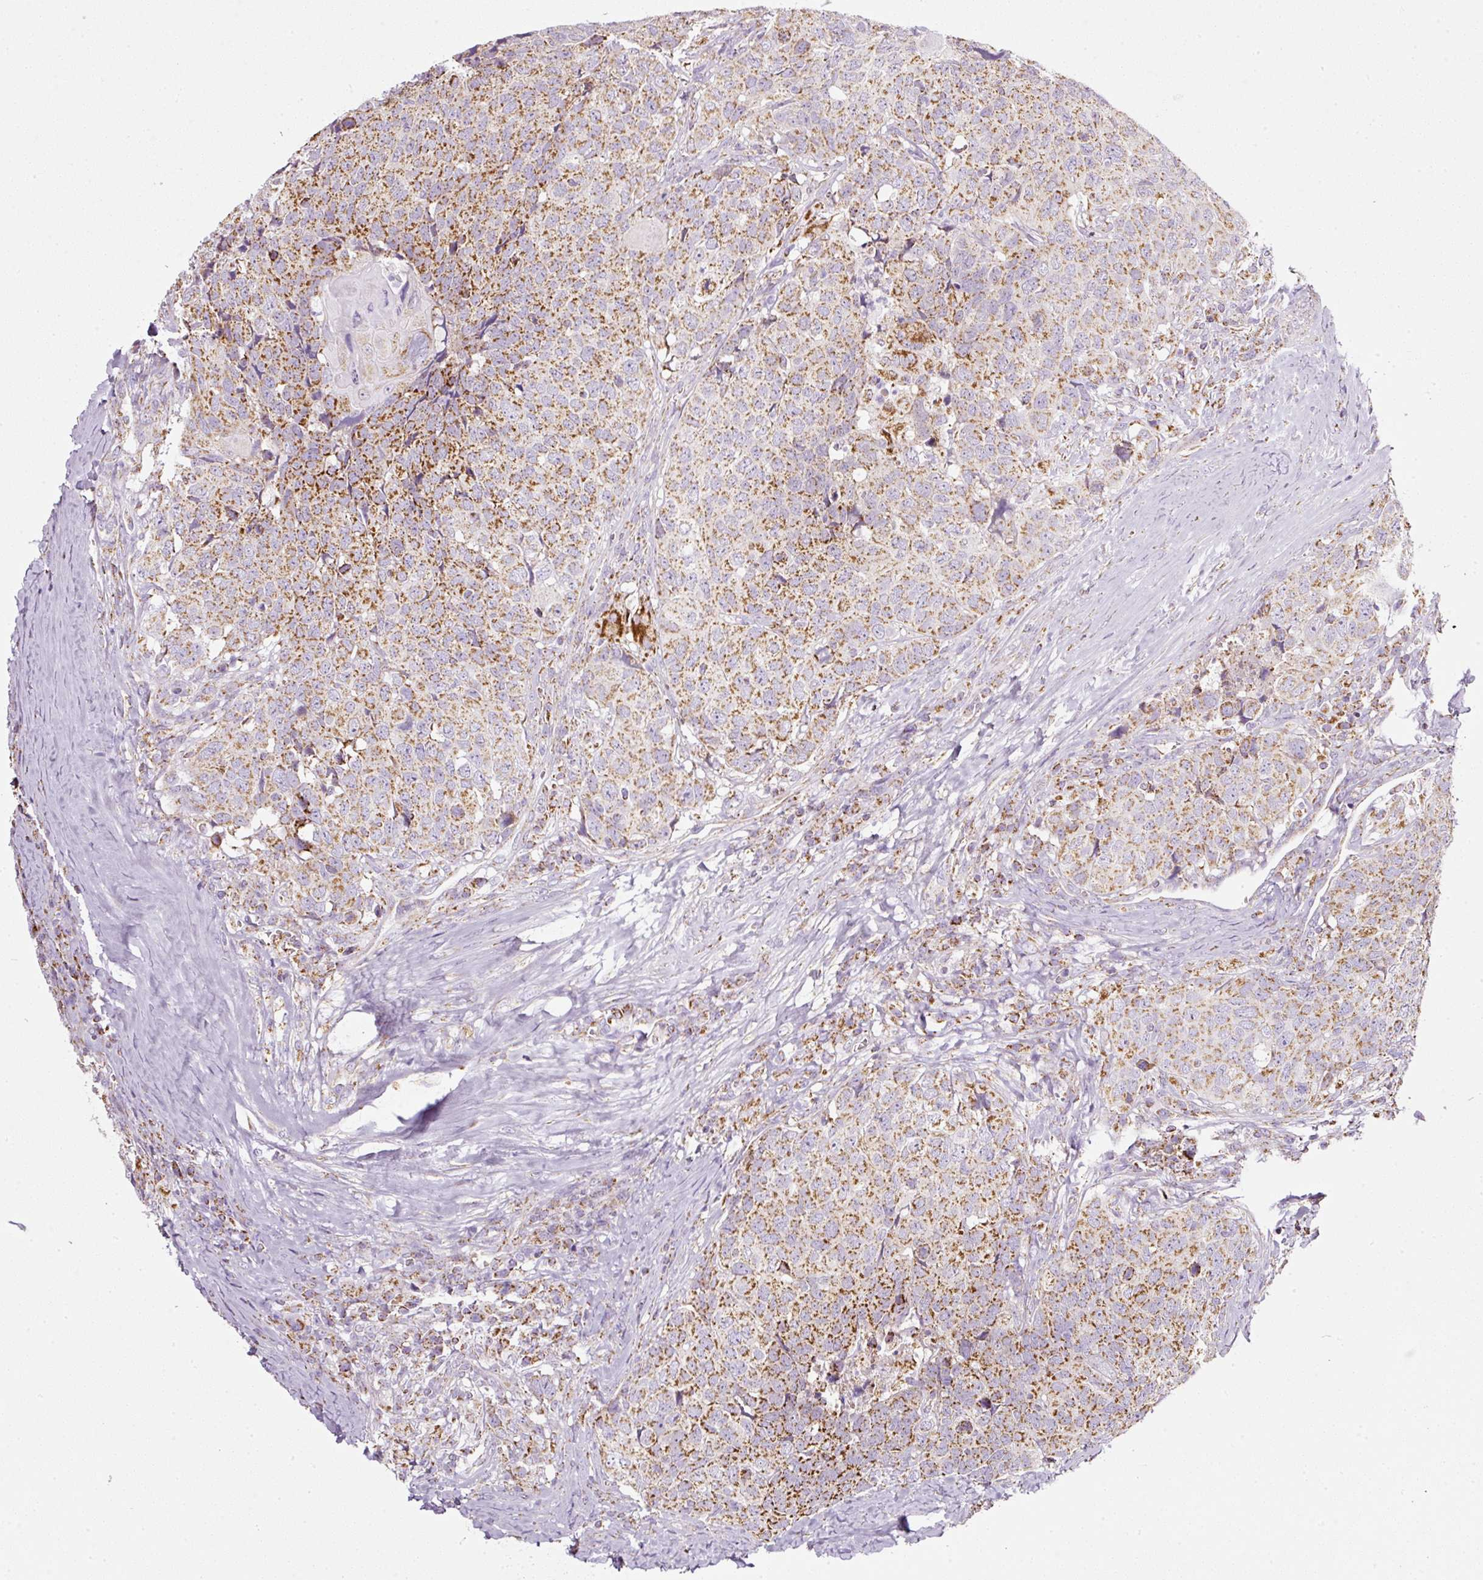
{"staining": {"intensity": "moderate", "quantity": ">75%", "location": "cytoplasmic/membranous"}, "tissue": "head and neck cancer", "cell_type": "Tumor cells", "image_type": "cancer", "snomed": [{"axis": "morphology", "description": "Squamous cell carcinoma, NOS"}, {"axis": "topography", "description": "Head-Neck"}], "caption": "Squamous cell carcinoma (head and neck) was stained to show a protein in brown. There is medium levels of moderate cytoplasmic/membranous positivity in about >75% of tumor cells.", "gene": "SDHA", "patient": {"sex": "male", "age": 66}}